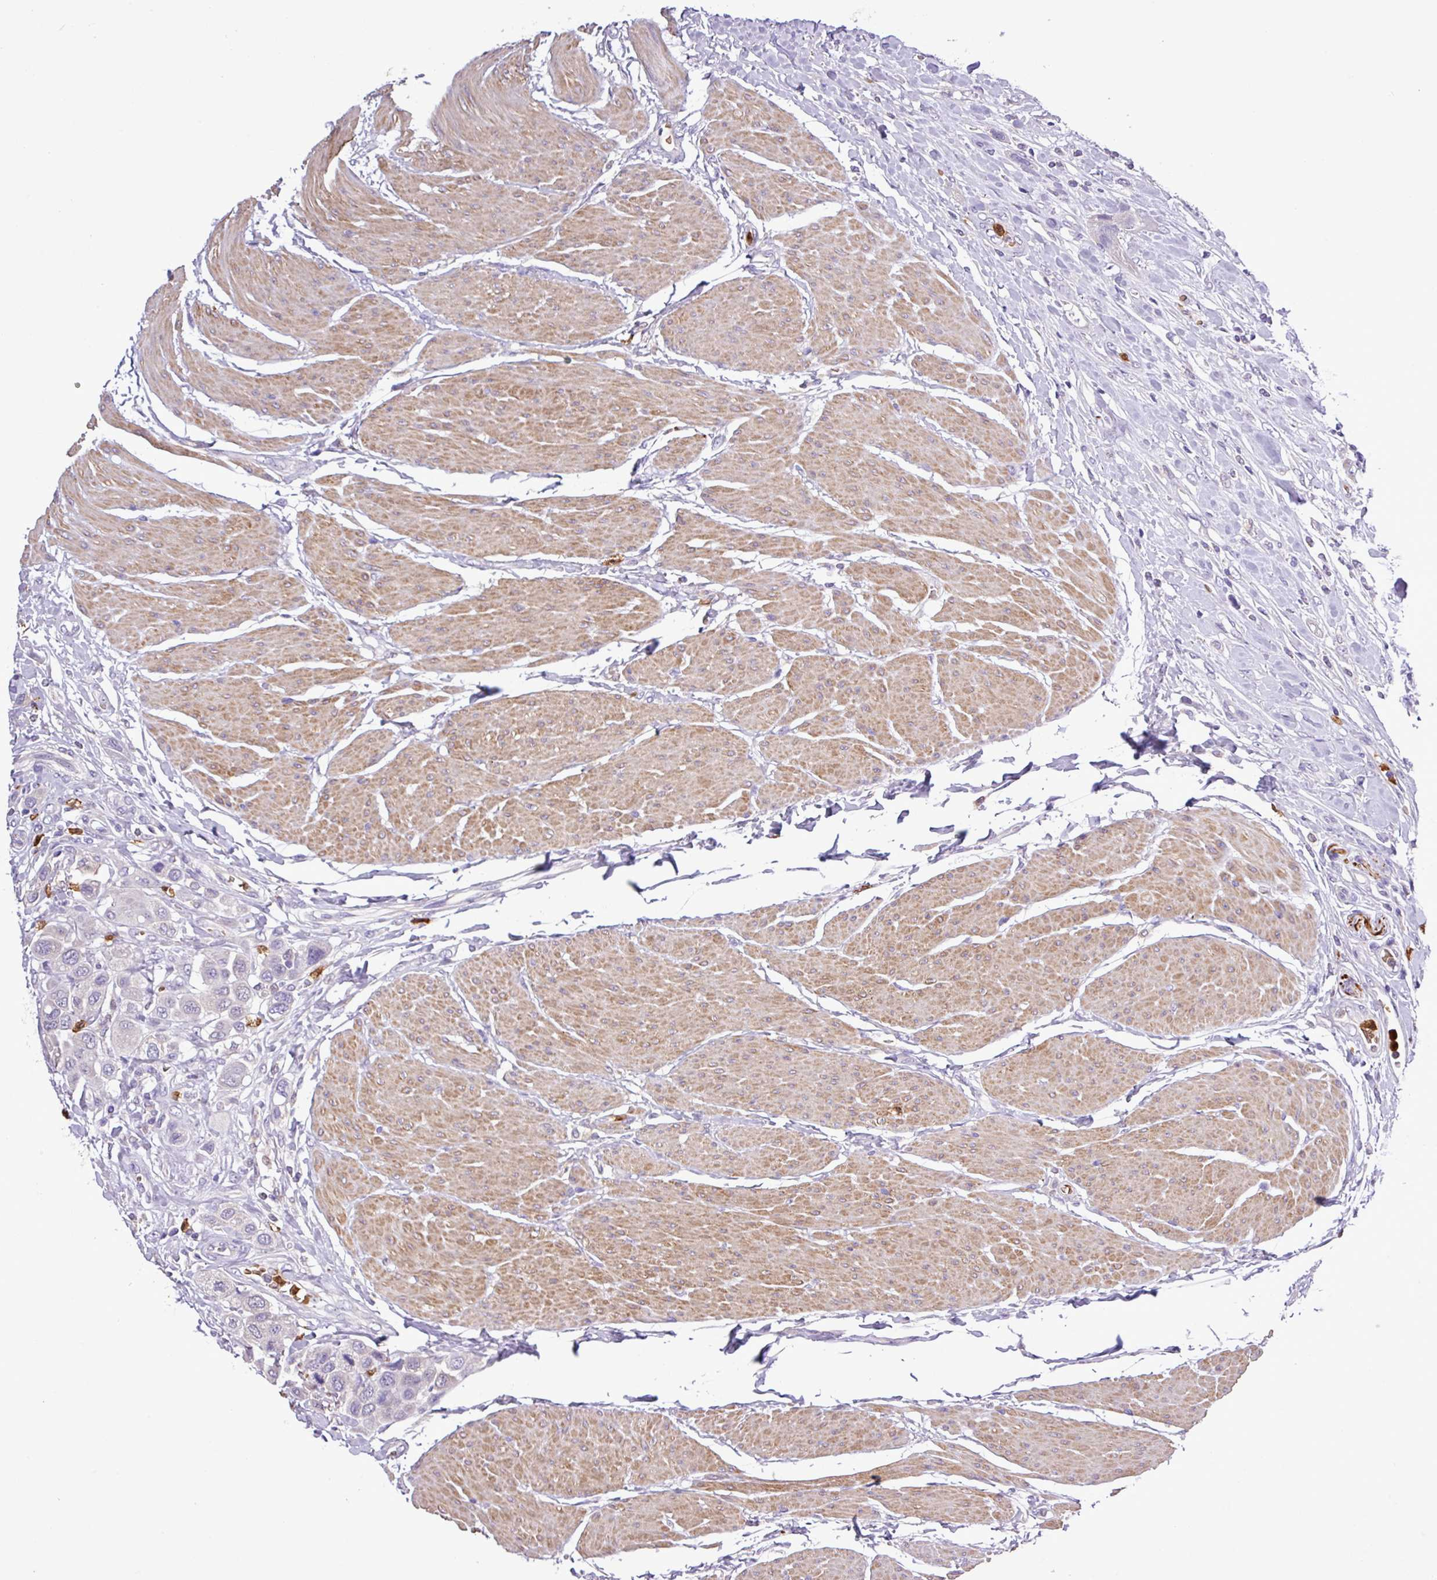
{"staining": {"intensity": "negative", "quantity": "none", "location": "none"}, "tissue": "urothelial cancer", "cell_type": "Tumor cells", "image_type": "cancer", "snomed": [{"axis": "morphology", "description": "Urothelial carcinoma, High grade"}, {"axis": "topography", "description": "Urinary bladder"}], "caption": "This is a micrograph of immunohistochemistry staining of urothelial cancer, which shows no positivity in tumor cells.", "gene": "MGAT4B", "patient": {"sex": "male", "age": 50}}